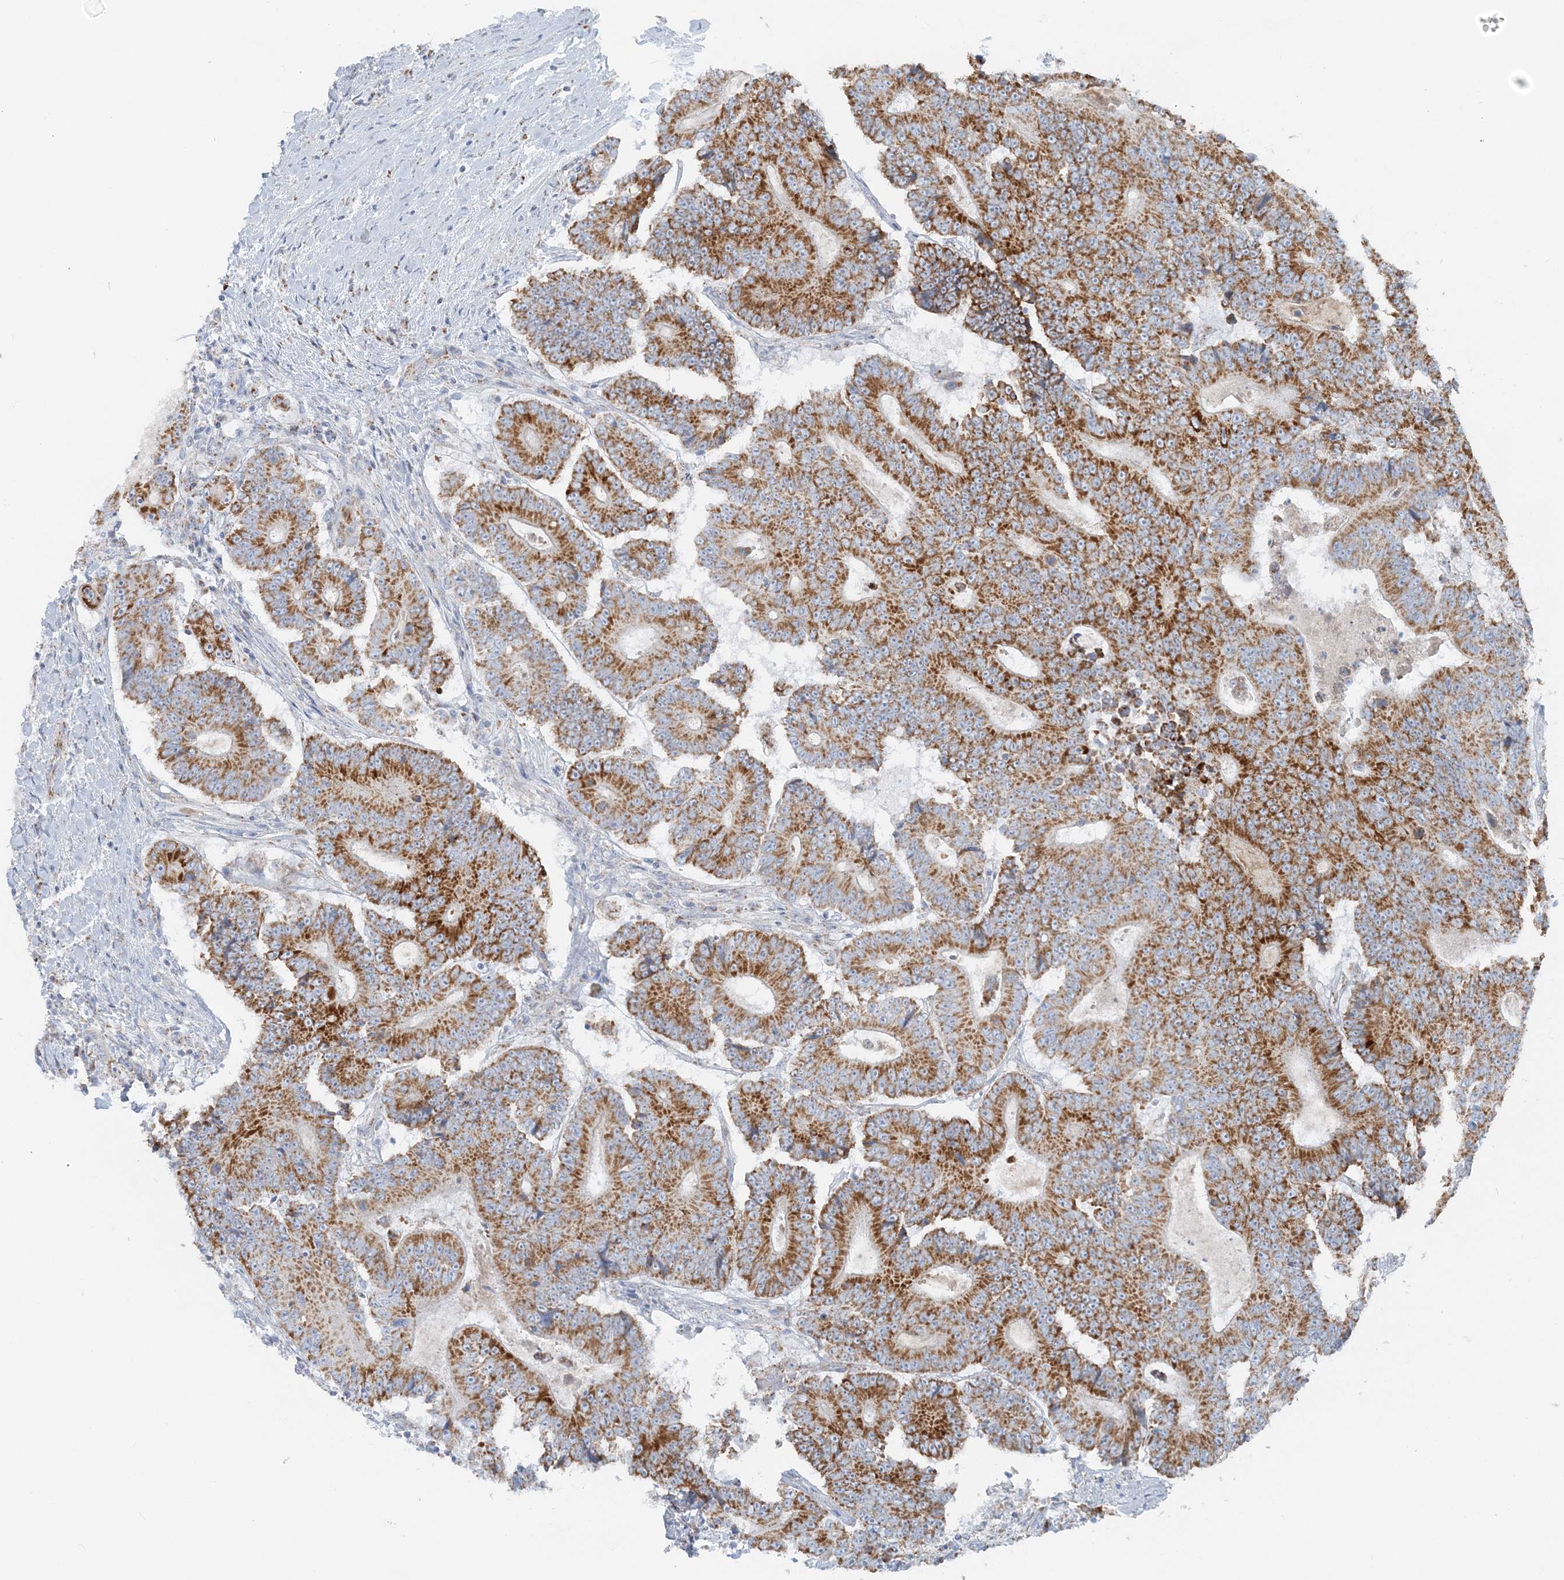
{"staining": {"intensity": "strong", "quantity": ">75%", "location": "cytoplasmic/membranous"}, "tissue": "colorectal cancer", "cell_type": "Tumor cells", "image_type": "cancer", "snomed": [{"axis": "morphology", "description": "Adenocarcinoma, NOS"}, {"axis": "topography", "description": "Colon"}], "caption": "About >75% of tumor cells in adenocarcinoma (colorectal) show strong cytoplasmic/membranous protein staining as visualized by brown immunohistochemical staining.", "gene": "PCCB", "patient": {"sex": "male", "age": 83}}